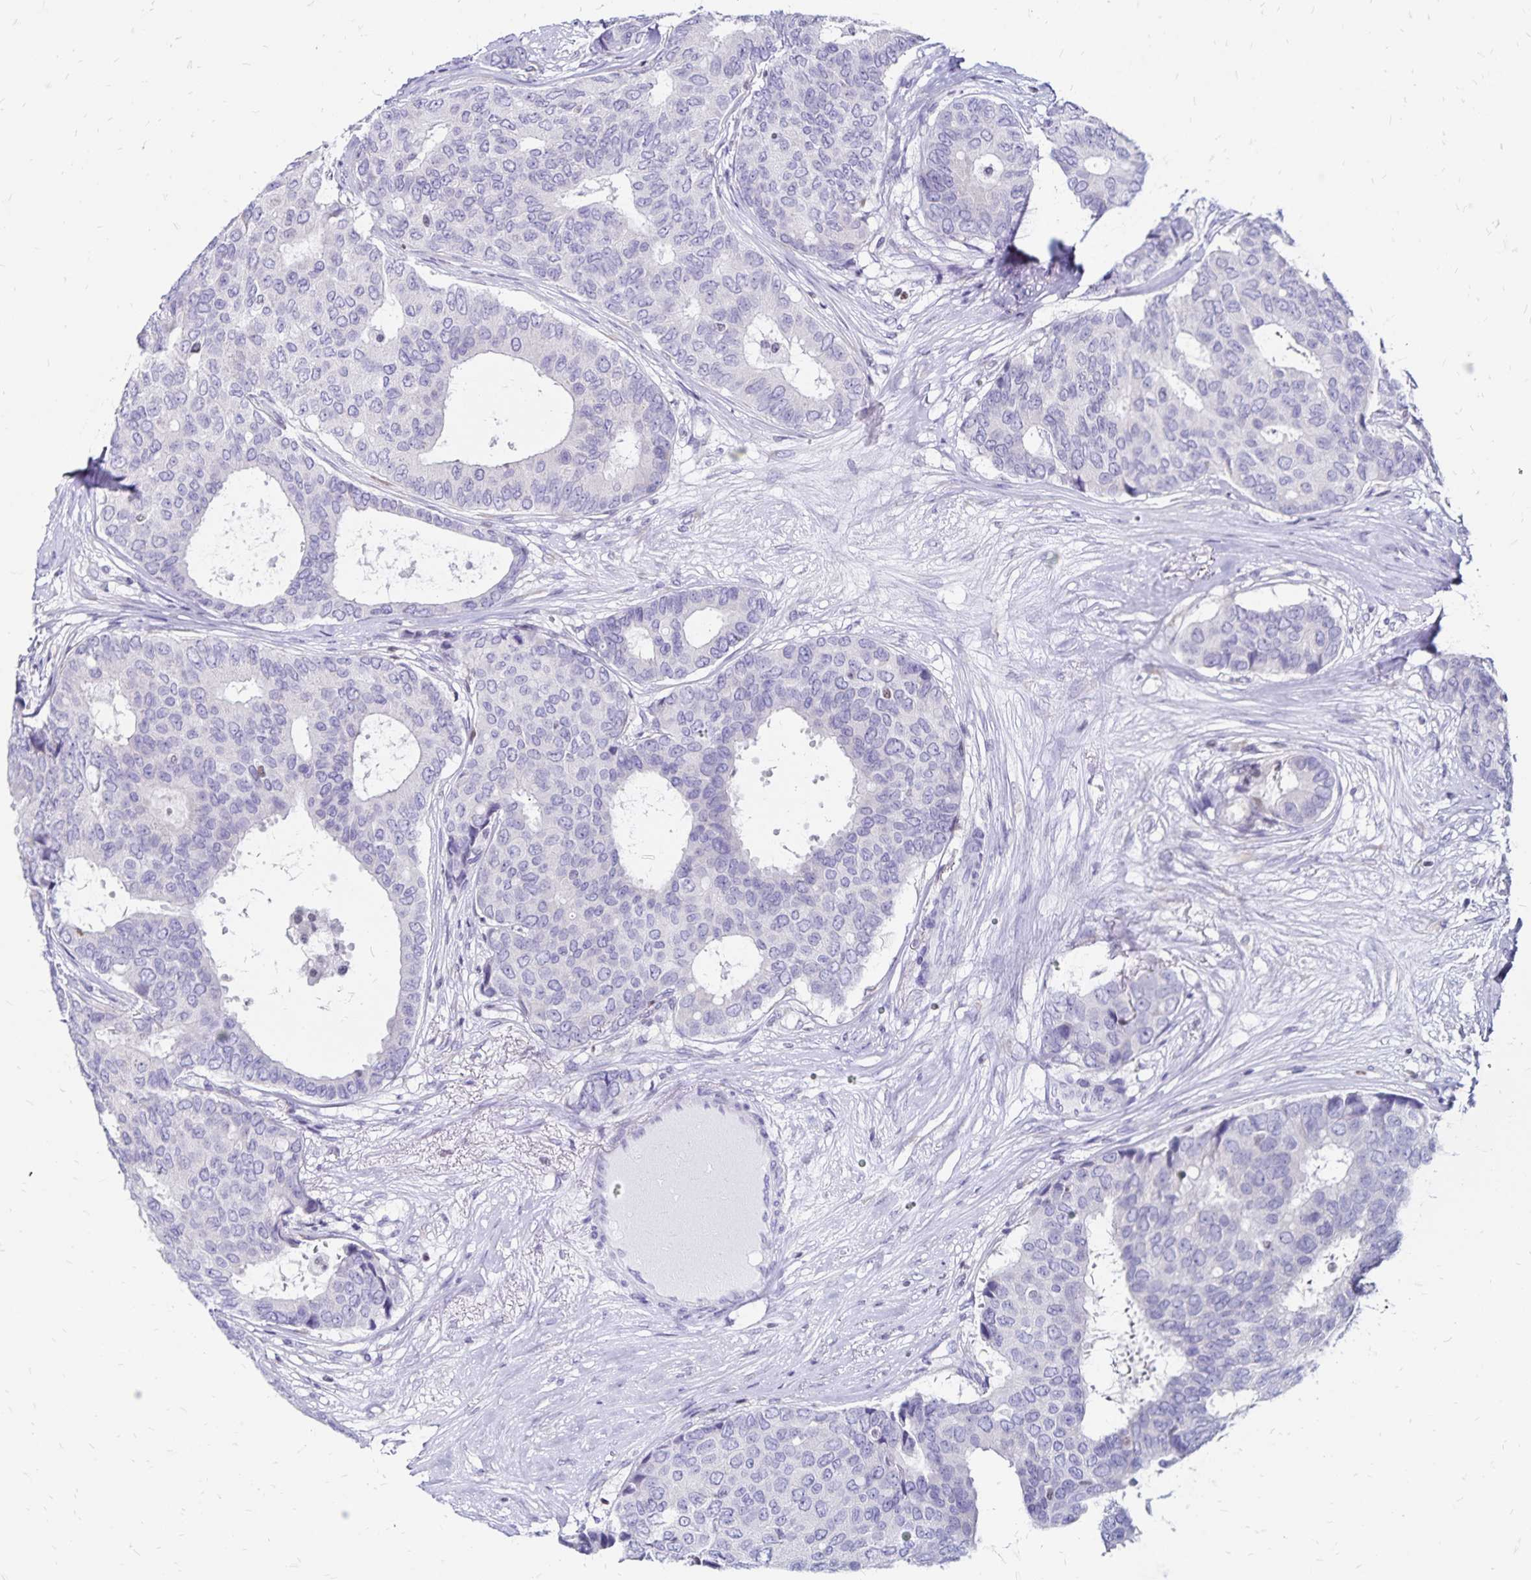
{"staining": {"intensity": "negative", "quantity": "none", "location": "none"}, "tissue": "breast cancer", "cell_type": "Tumor cells", "image_type": "cancer", "snomed": [{"axis": "morphology", "description": "Duct carcinoma"}, {"axis": "topography", "description": "Breast"}], "caption": "There is no significant positivity in tumor cells of breast cancer (invasive ductal carcinoma).", "gene": "IKZF1", "patient": {"sex": "female", "age": 75}}